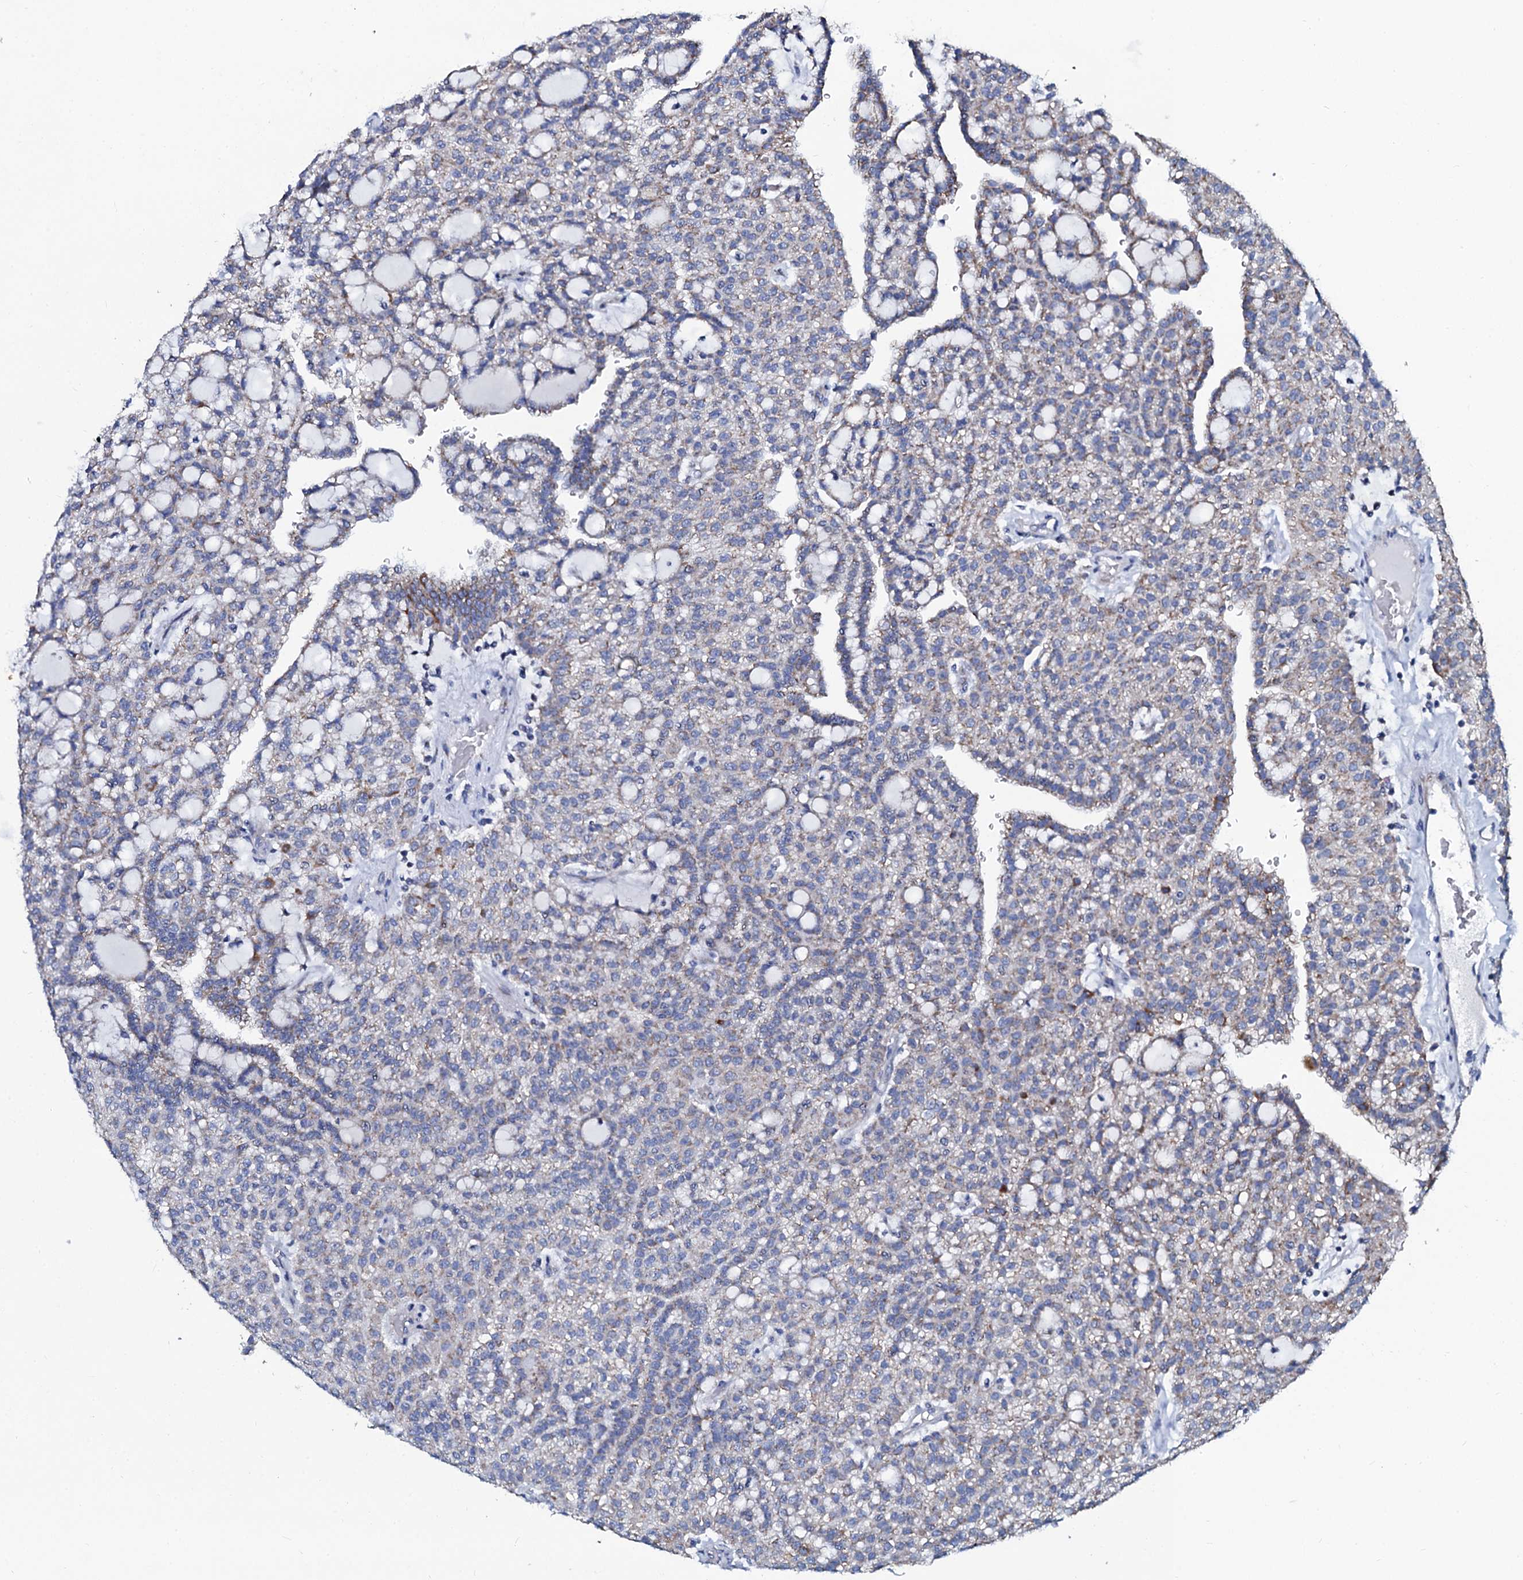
{"staining": {"intensity": "negative", "quantity": "none", "location": "none"}, "tissue": "renal cancer", "cell_type": "Tumor cells", "image_type": "cancer", "snomed": [{"axis": "morphology", "description": "Adenocarcinoma, NOS"}, {"axis": "topography", "description": "Kidney"}], "caption": "The histopathology image exhibits no staining of tumor cells in renal adenocarcinoma. Nuclei are stained in blue.", "gene": "SLC37A4", "patient": {"sex": "male", "age": 63}}